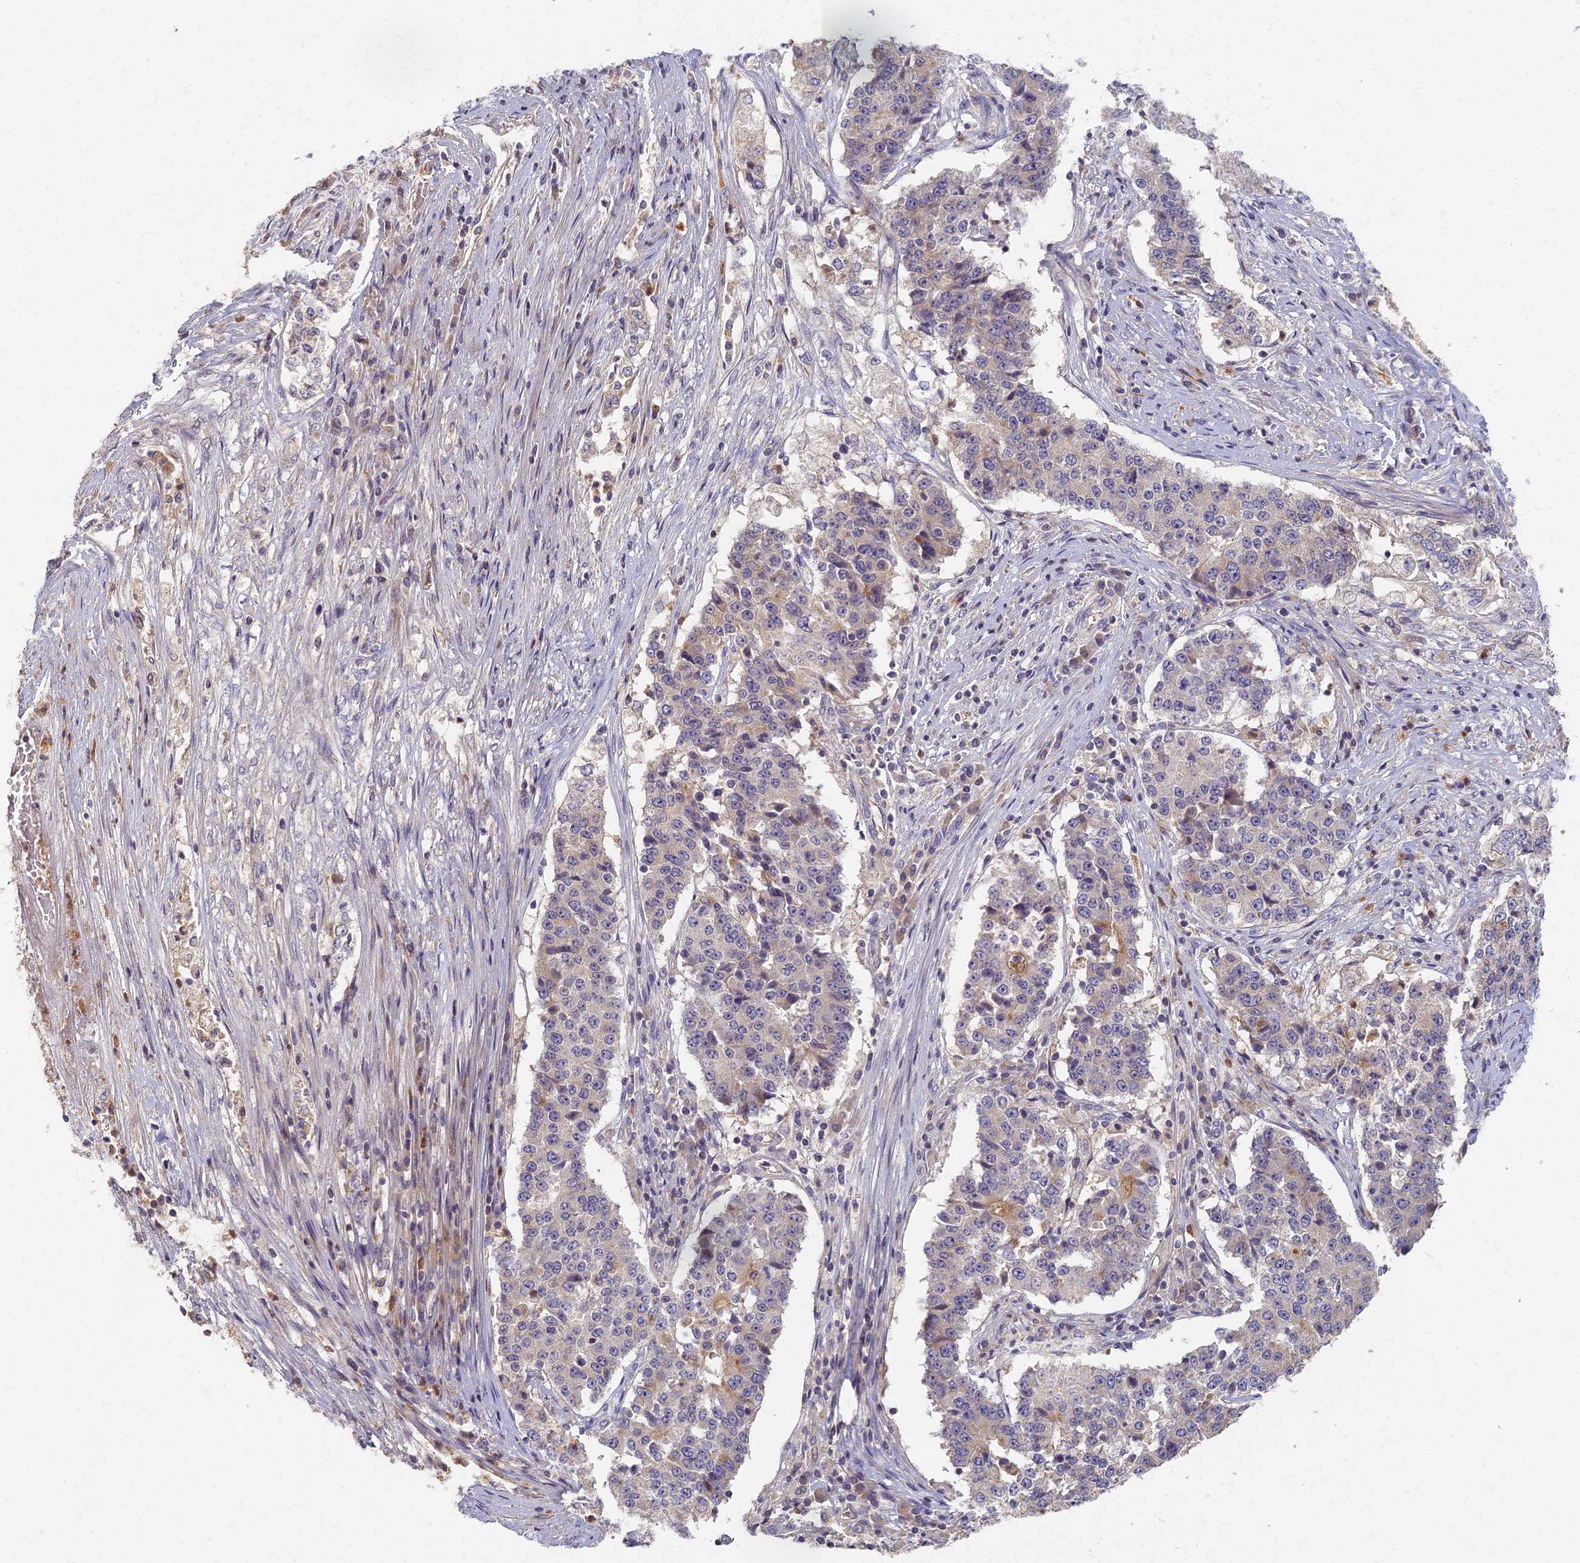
{"staining": {"intensity": "weak", "quantity": "<25%", "location": "cytoplasmic/membranous"}, "tissue": "stomach cancer", "cell_type": "Tumor cells", "image_type": "cancer", "snomed": [{"axis": "morphology", "description": "Adenocarcinoma, NOS"}, {"axis": "topography", "description": "Stomach"}], "caption": "Tumor cells are negative for brown protein staining in stomach adenocarcinoma.", "gene": "AP4E1", "patient": {"sex": "male", "age": 59}}